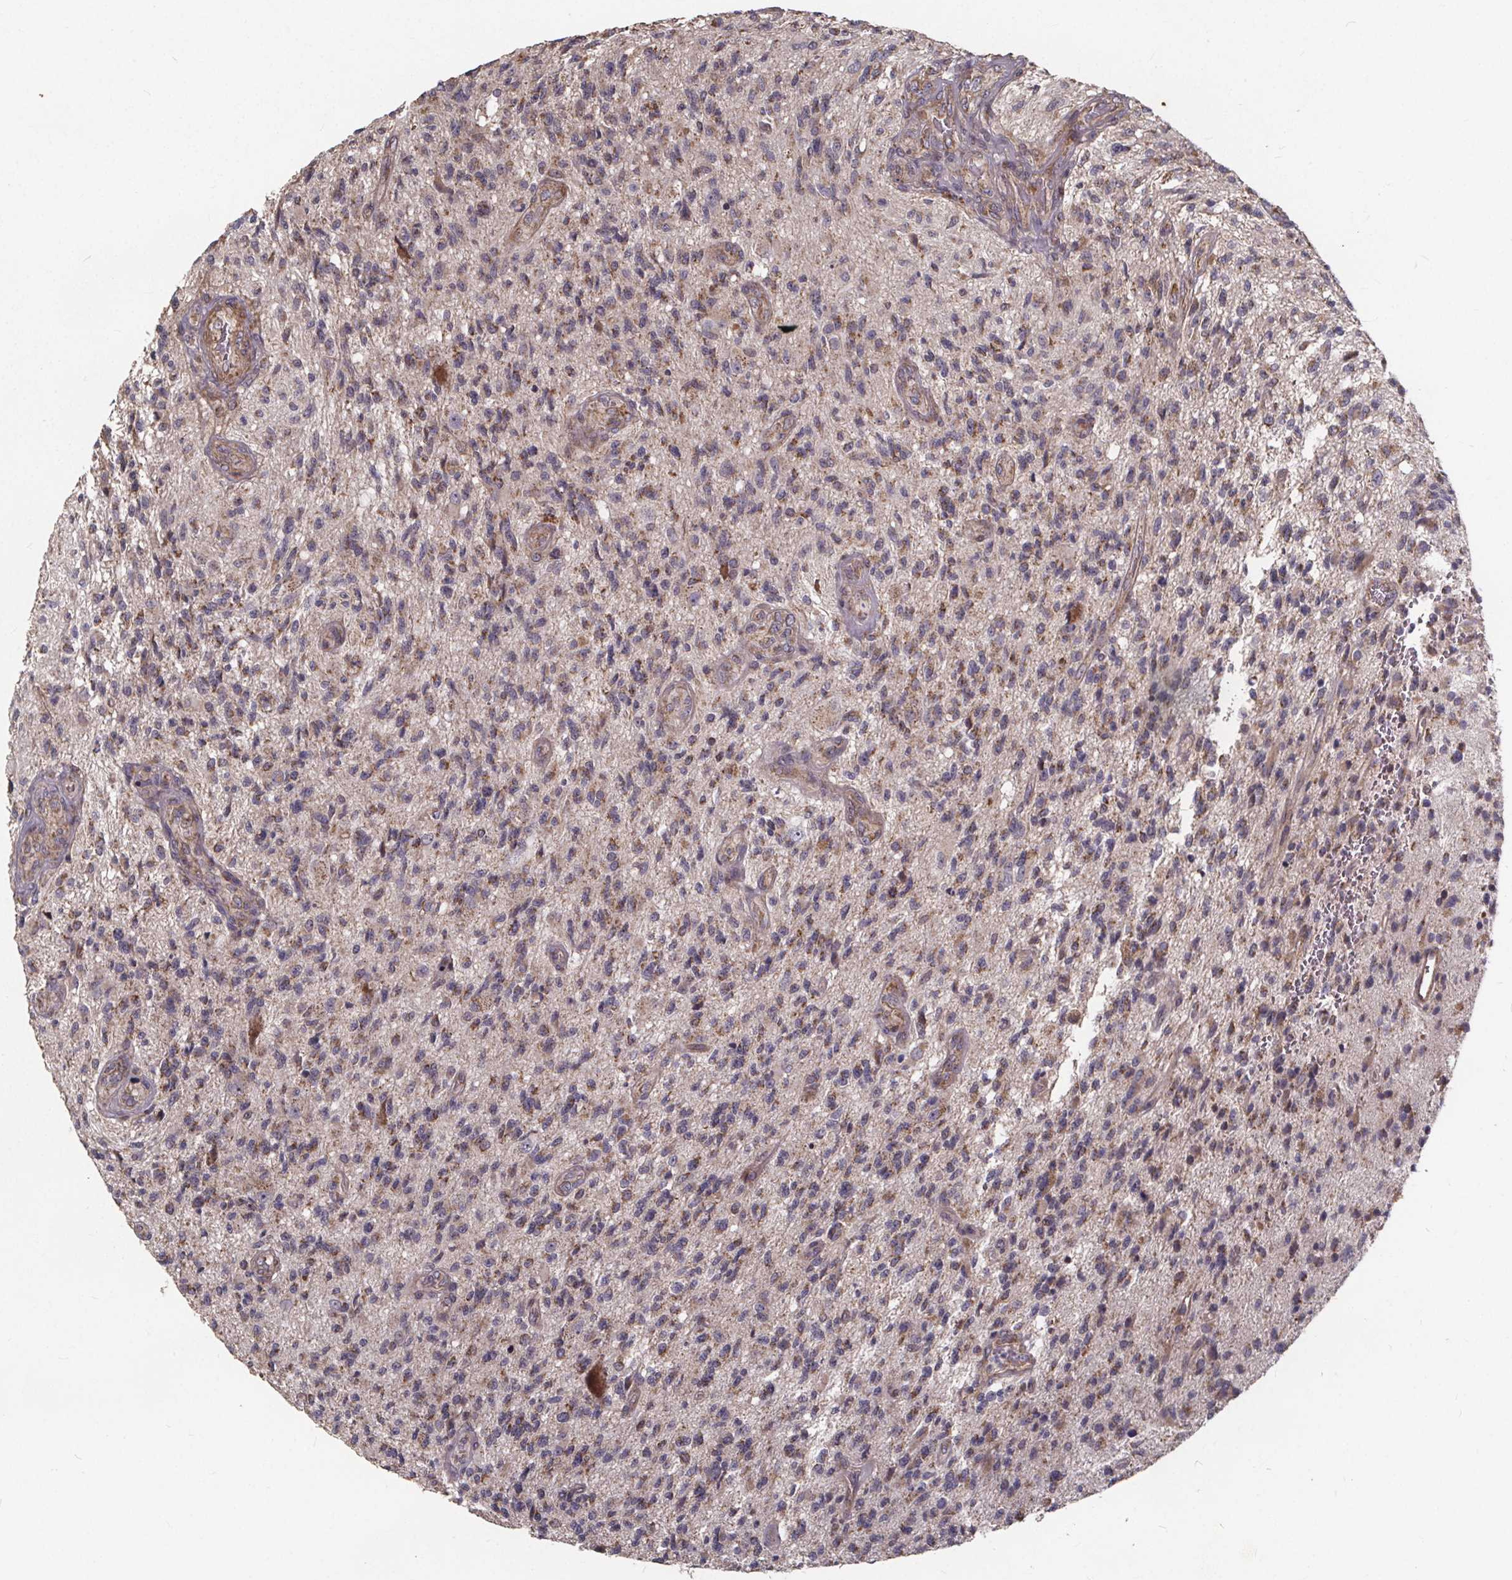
{"staining": {"intensity": "negative", "quantity": "none", "location": "none"}, "tissue": "glioma", "cell_type": "Tumor cells", "image_type": "cancer", "snomed": [{"axis": "morphology", "description": "Glioma, malignant, High grade"}, {"axis": "topography", "description": "Brain"}], "caption": "Tumor cells show no significant protein expression in glioma.", "gene": "YME1L1", "patient": {"sex": "male", "age": 56}}